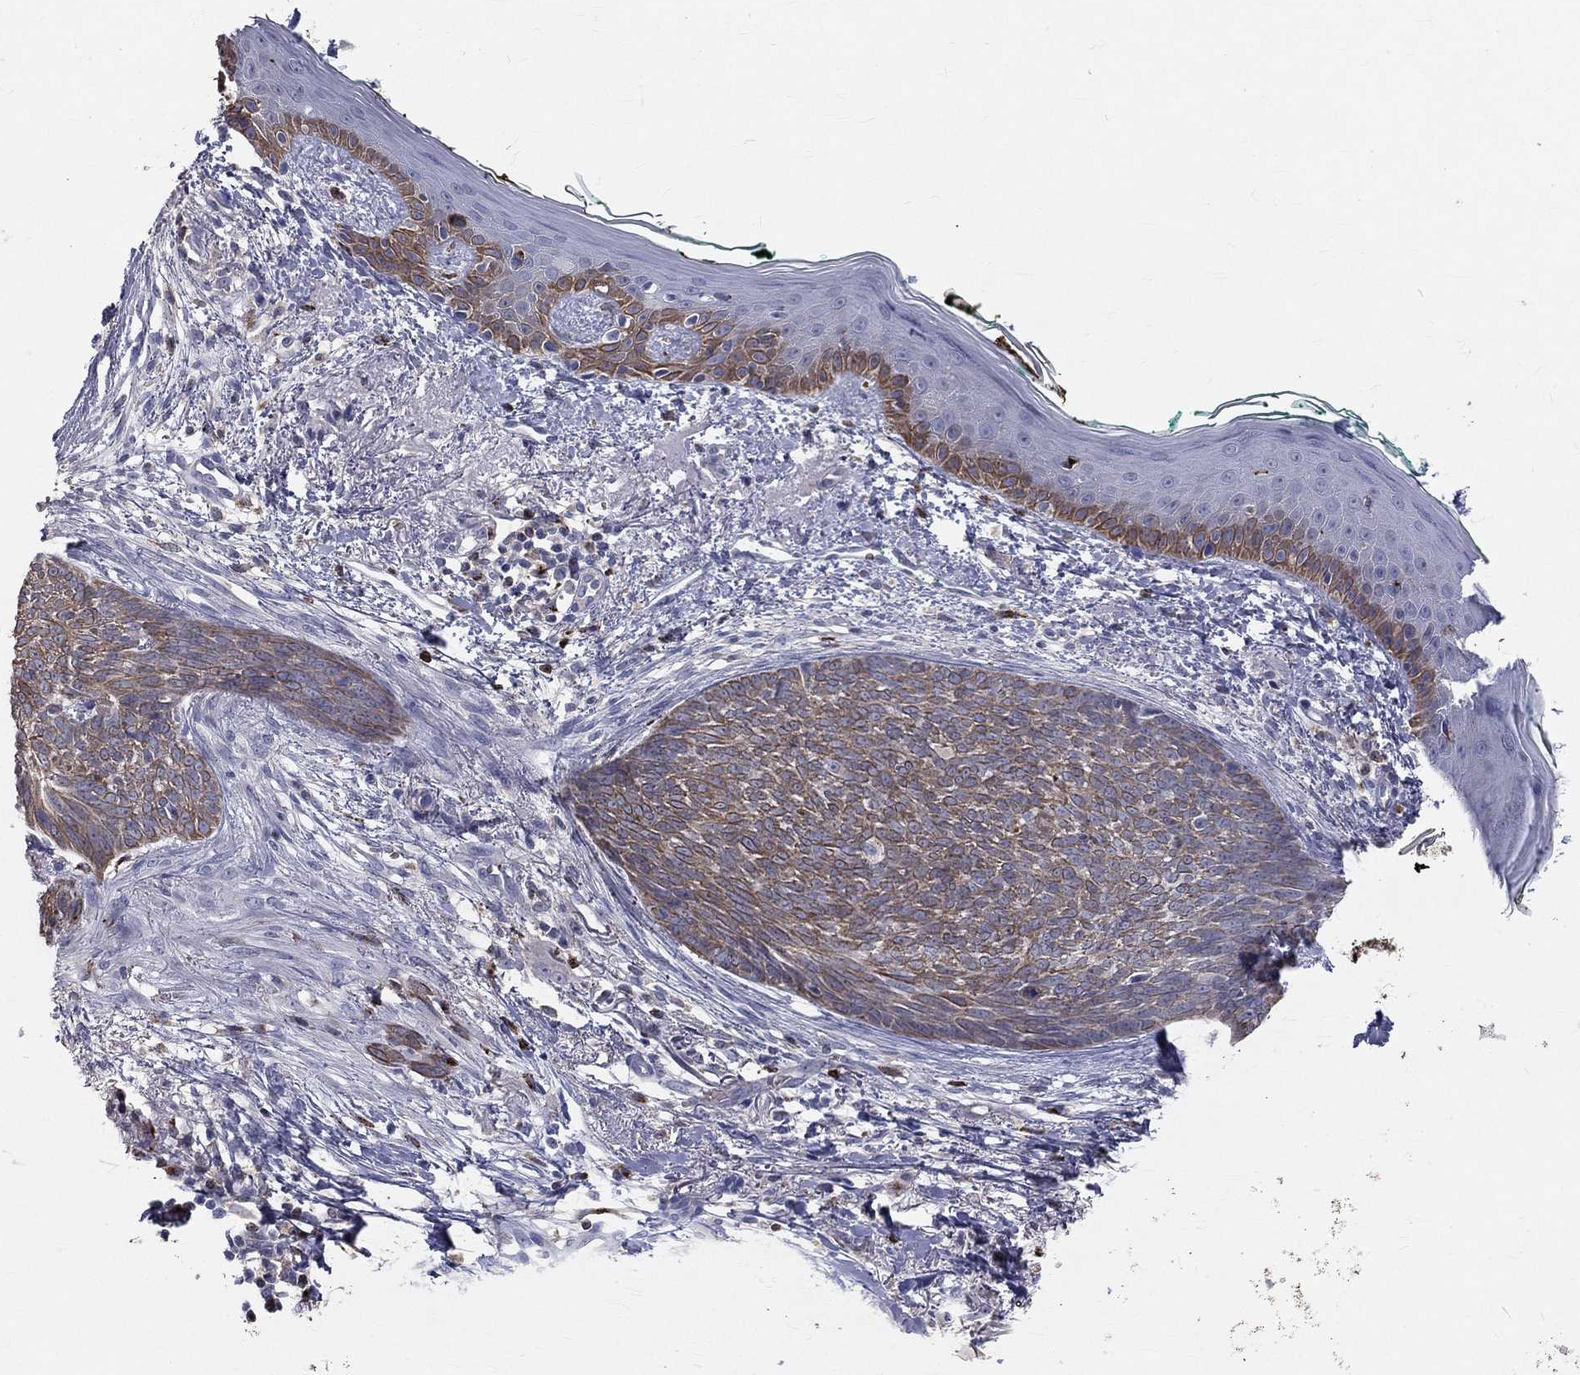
{"staining": {"intensity": "negative", "quantity": "none", "location": "none"}, "tissue": "skin cancer", "cell_type": "Tumor cells", "image_type": "cancer", "snomed": [{"axis": "morphology", "description": "Normal tissue, NOS"}, {"axis": "morphology", "description": "Basal cell carcinoma"}, {"axis": "topography", "description": "Skin"}], "caption": "Basal cell carcinoma (skin) was stained to show a protein in brown. There is no significant staining in tumor cells. (Immunohistochemistry, brightfield microscopy, high magnification).", "gene": "CTSW", "patient": {"sex": "male", "age": 84}}